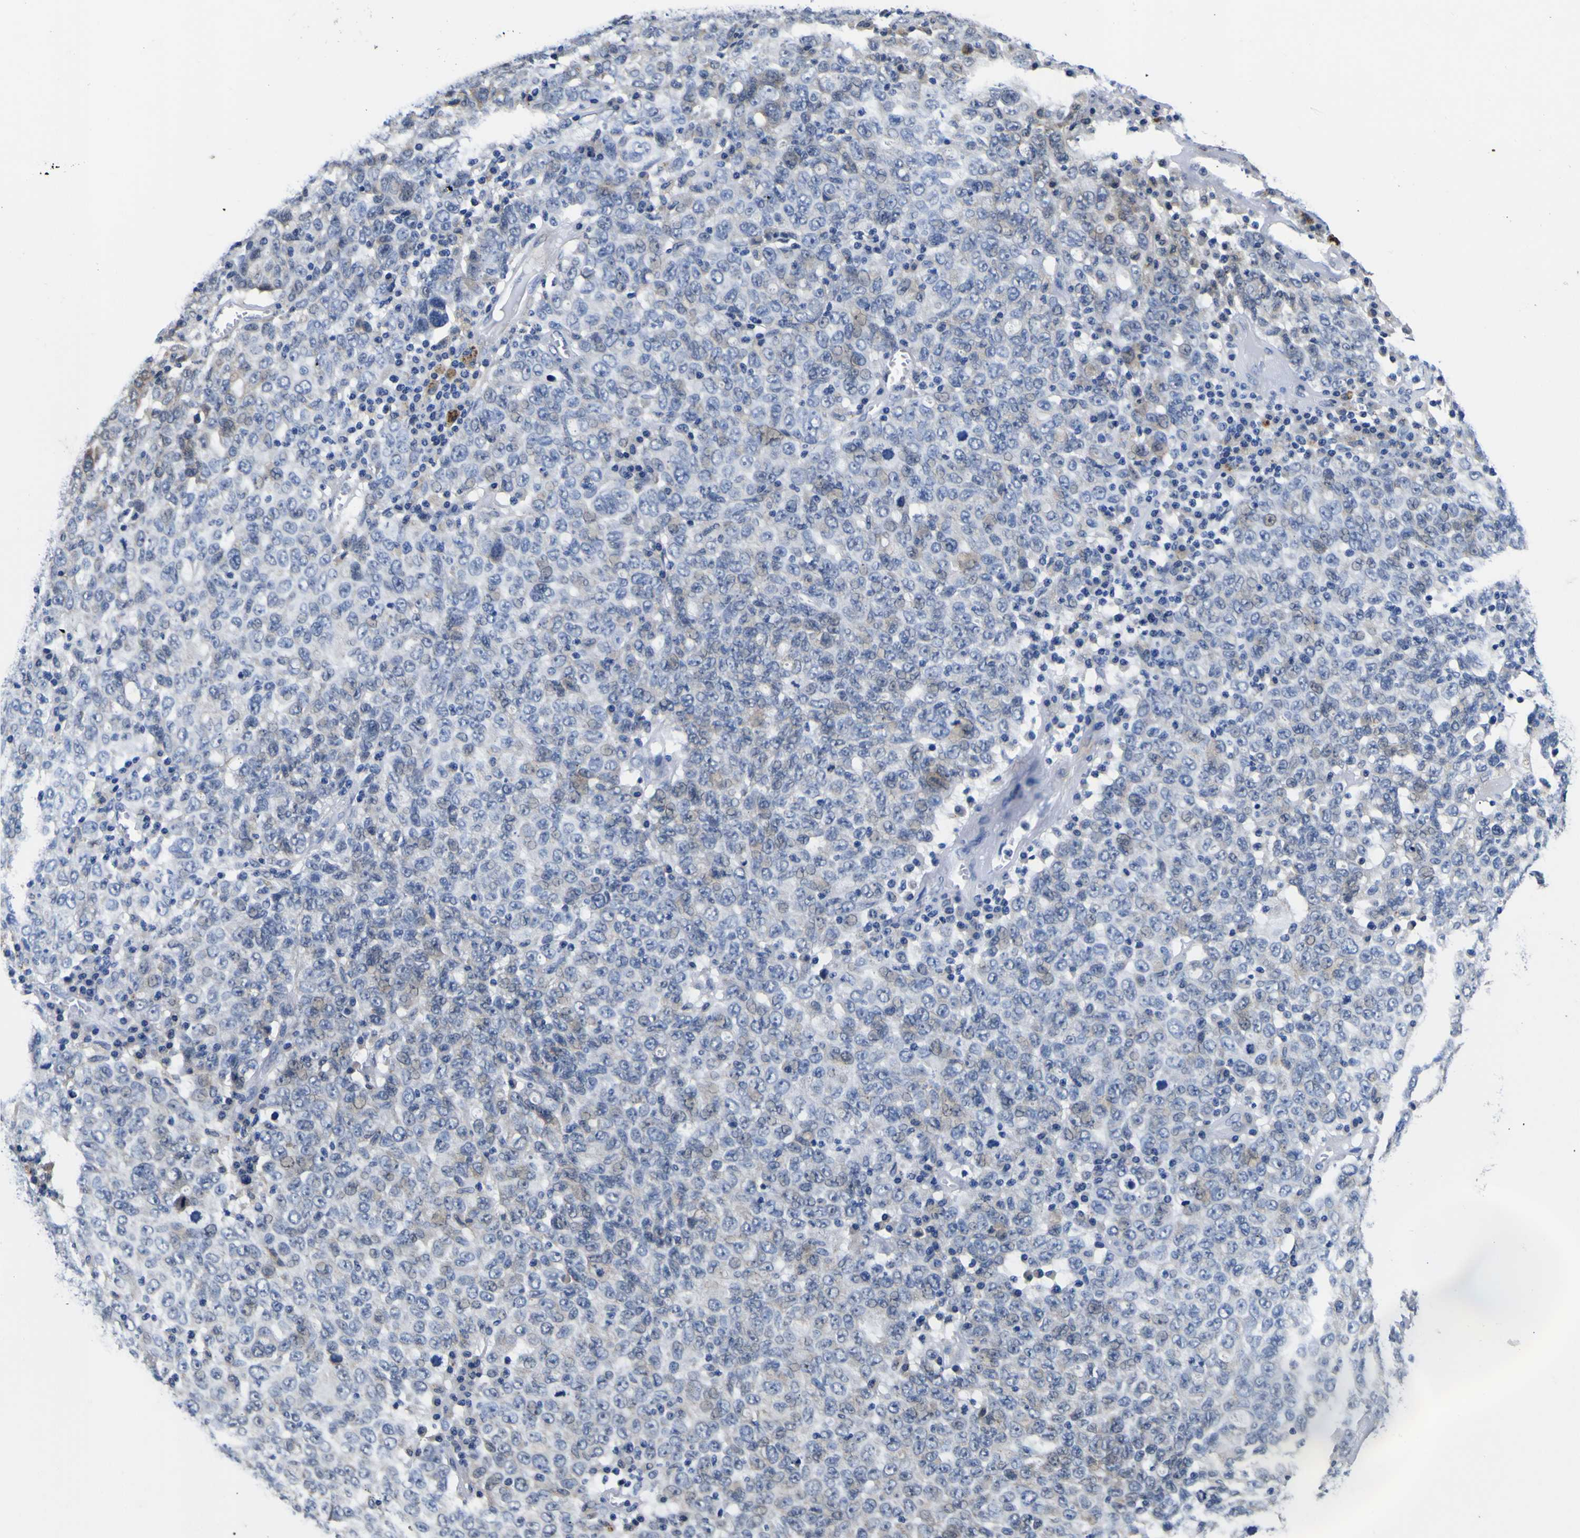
{"staining": {"intensity": "negative", "quantity": "none", "location": "none"}, "tissue": "ovarian cancer", "cell_type": "Tumor cells", "image_type": "cancer", "snomed": [{"axis": "morphology", "description": "Carcinoma, endometroid"}, {"axis": "topography", "description": "Ovary"}], "caption": "This is an immunohistochemistry photomicrograph of endometroid carcinoma (ovarian). There is no staining in tumor cells.", "gene": "IGFLR1", "patient": {"sex": "female", "age": 62}}